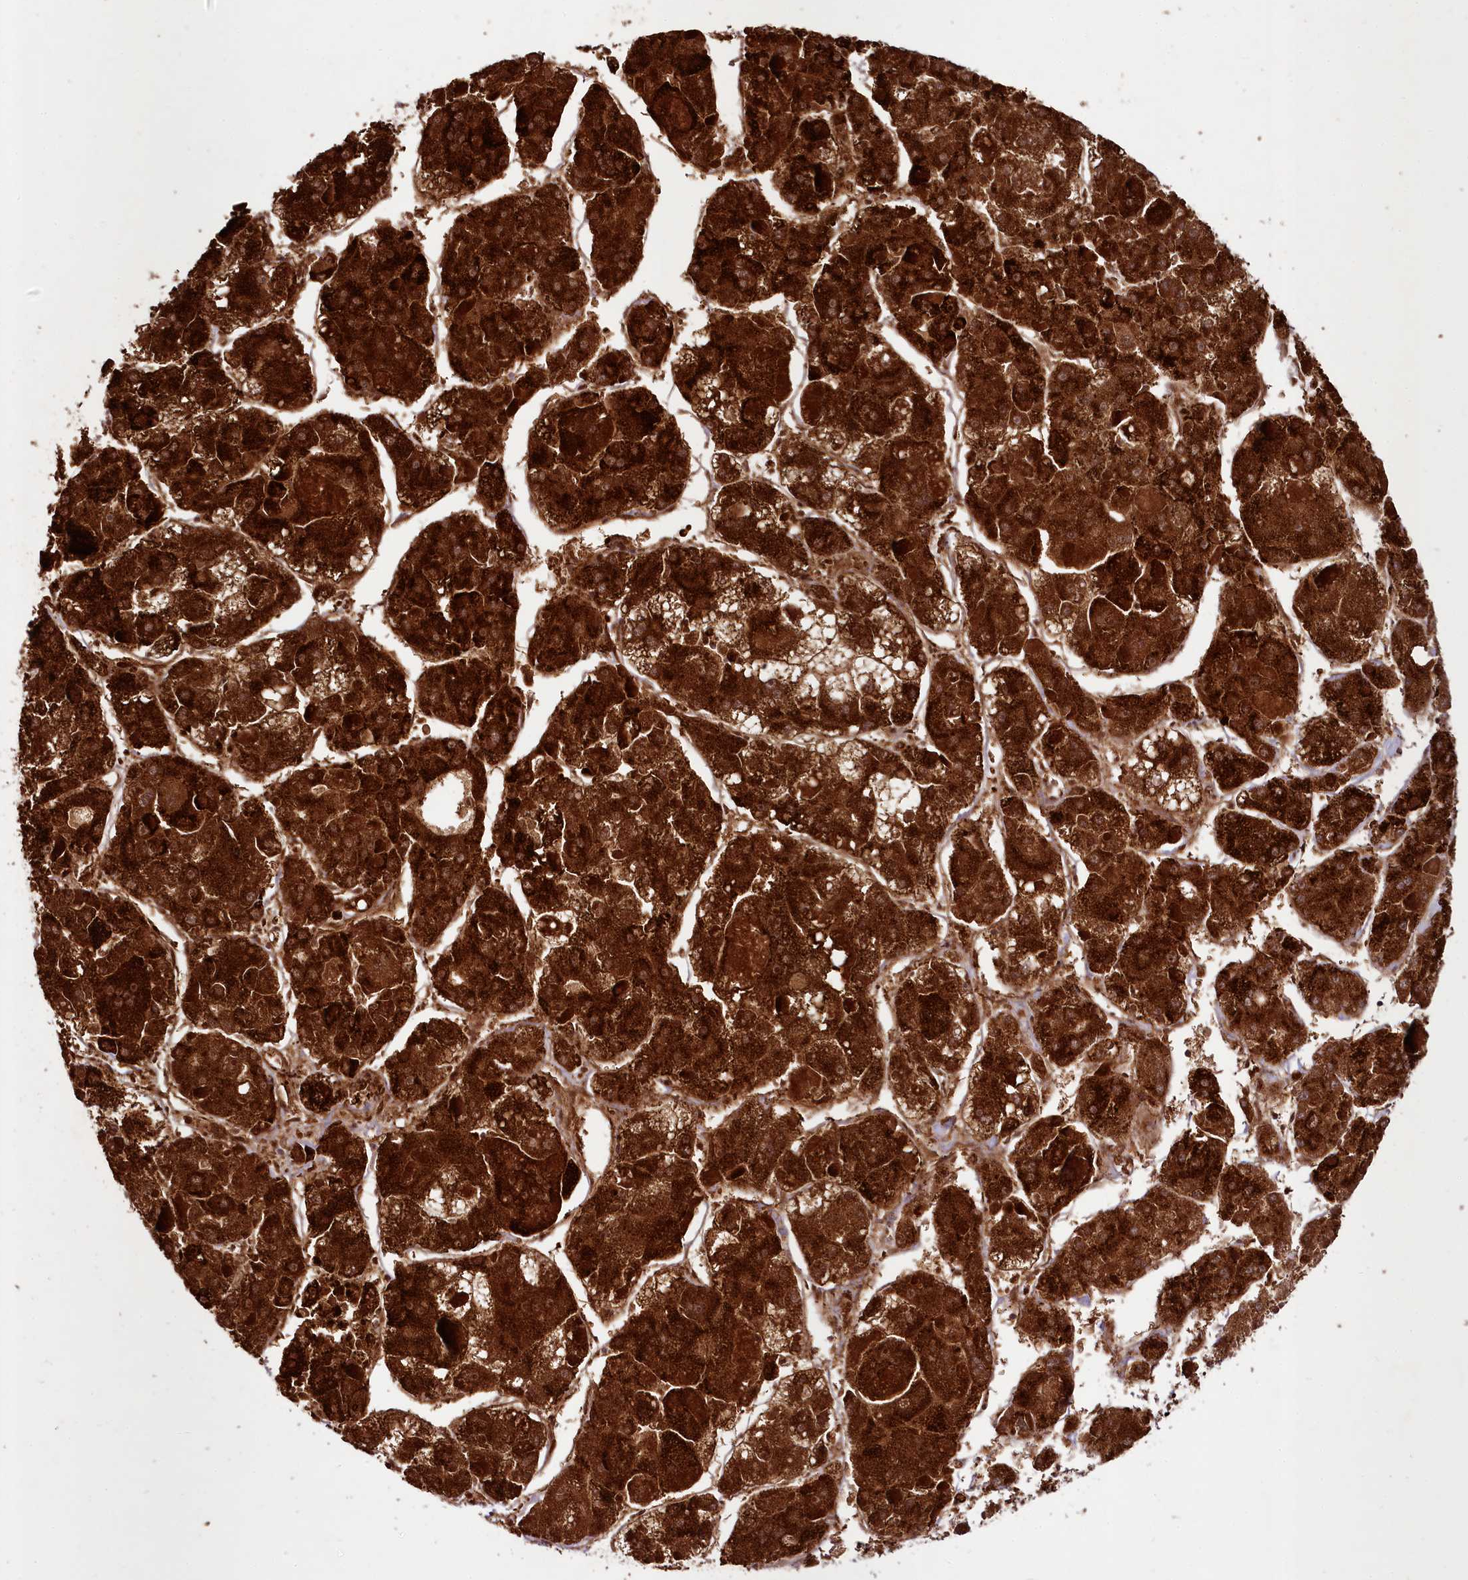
{"staining": {"intensity": "strong", "quantity": ">75%", "location": "cytoplasmic/membranous"}, "tissue": "liver cancer", "cell_type": "Tumor cells", "image_type": "cancer", "snomed": [{"axis": "morphology", "description": "Carcinoma, Hepatocellular, NOS"}, {"axis": "topography", "description": "Liver"}], "caption": "Protein staining reveals strong cytoplasmic/membranous expression in about >75% of tumor cells in liver cancer.", "gene": "DCP1B", "patient": {"sex": "female", "age": 73}}